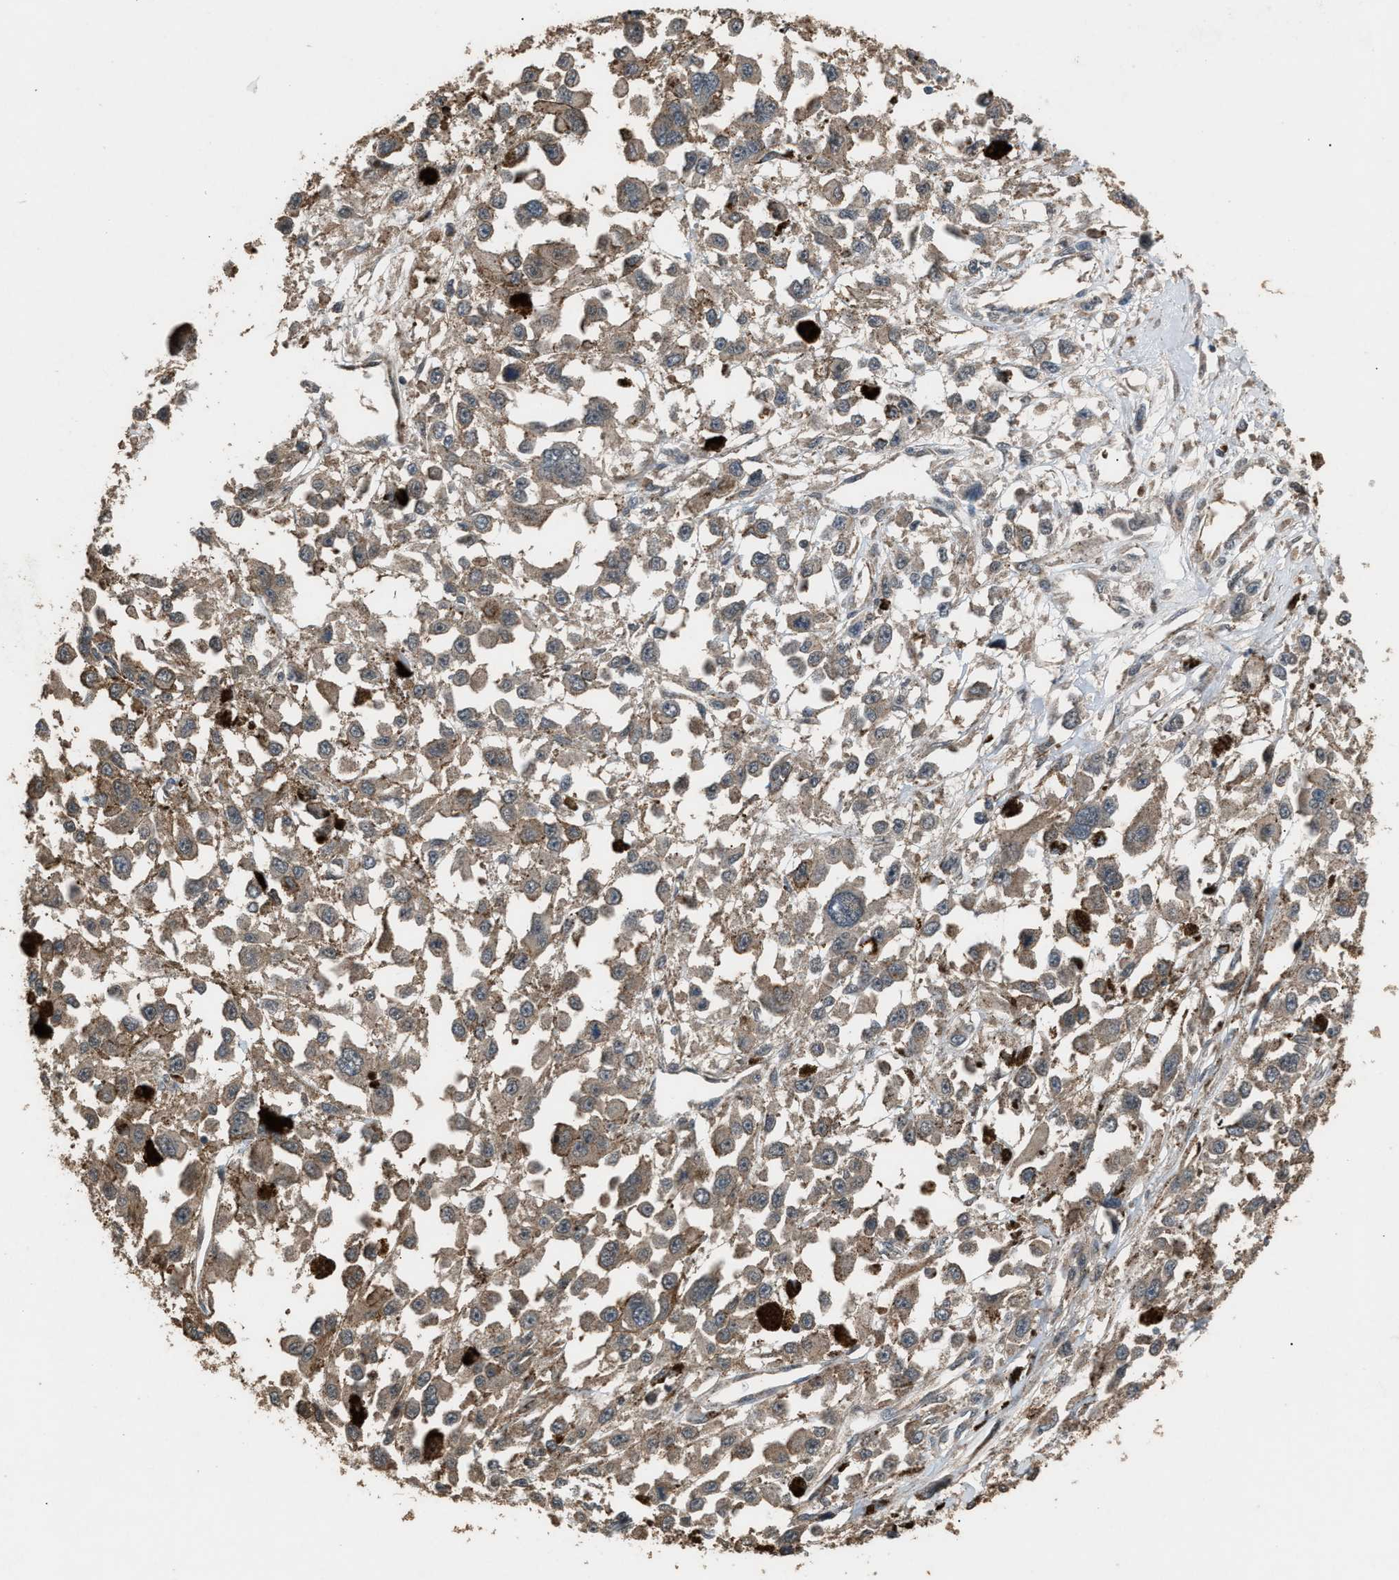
{"staining": {"intensity": "moderate", "quantity": ">75%", "location": "cytoplasmic/membranous"}, "tissue": "melanoma", "cell_type": "Tumor cells", "image_type": "cancer", "snomed": [{"axis": "morphology", "description": "Malignant melanoma, Metastatic site"}, {"axis": "topography", "description": "Lymph node"}], "caption": "Human melanoma stained for a protein (brown) demonstrates moderate cytoplasmic/membranous positive expression in about >75% of tumor cells.", "gene": "PSMD1", "patient": {"sex": "male", "age": 59}}